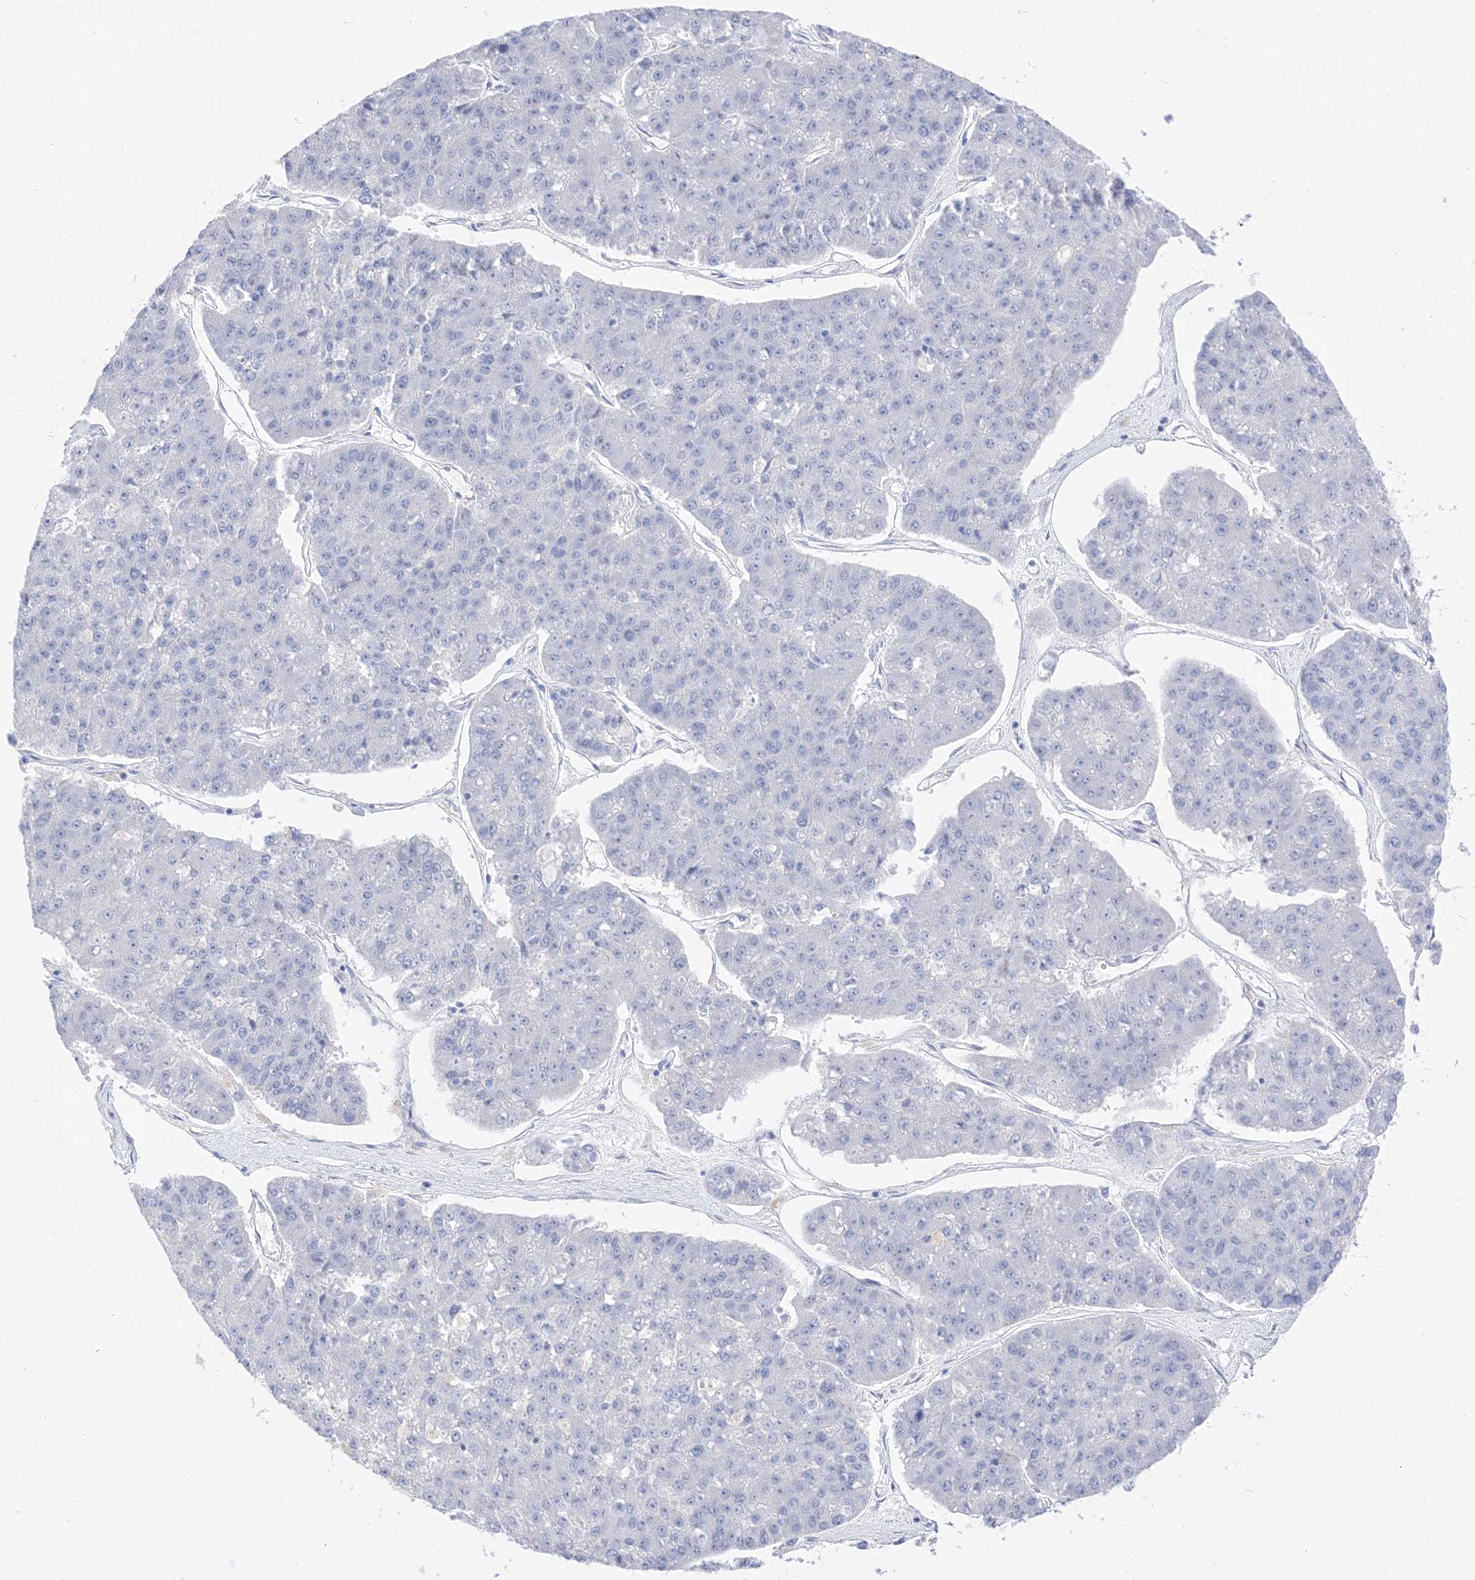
{"staining": {"intensity": "negative", "quantity": "none", "location": "none"}, "tissue": "pancreatic cancer", "cell_type": "Tumor cells", "image_type": "cancer", "snomed": [{"axis": "morphology", "description": "Adenocarcinoma, NOS"}, {"axis": "topography", "description": "Pancreas"}], "caption": "Immunohistochemistry (IHC) histopathology image of neoplastic tissue: human pancreatic cancer (adenocarcinoma) stained with DAB demonstrates no significant protein expression in tumor cells.", "gene": "MUC17", "patient": {"sex": "male", "age": 50}}